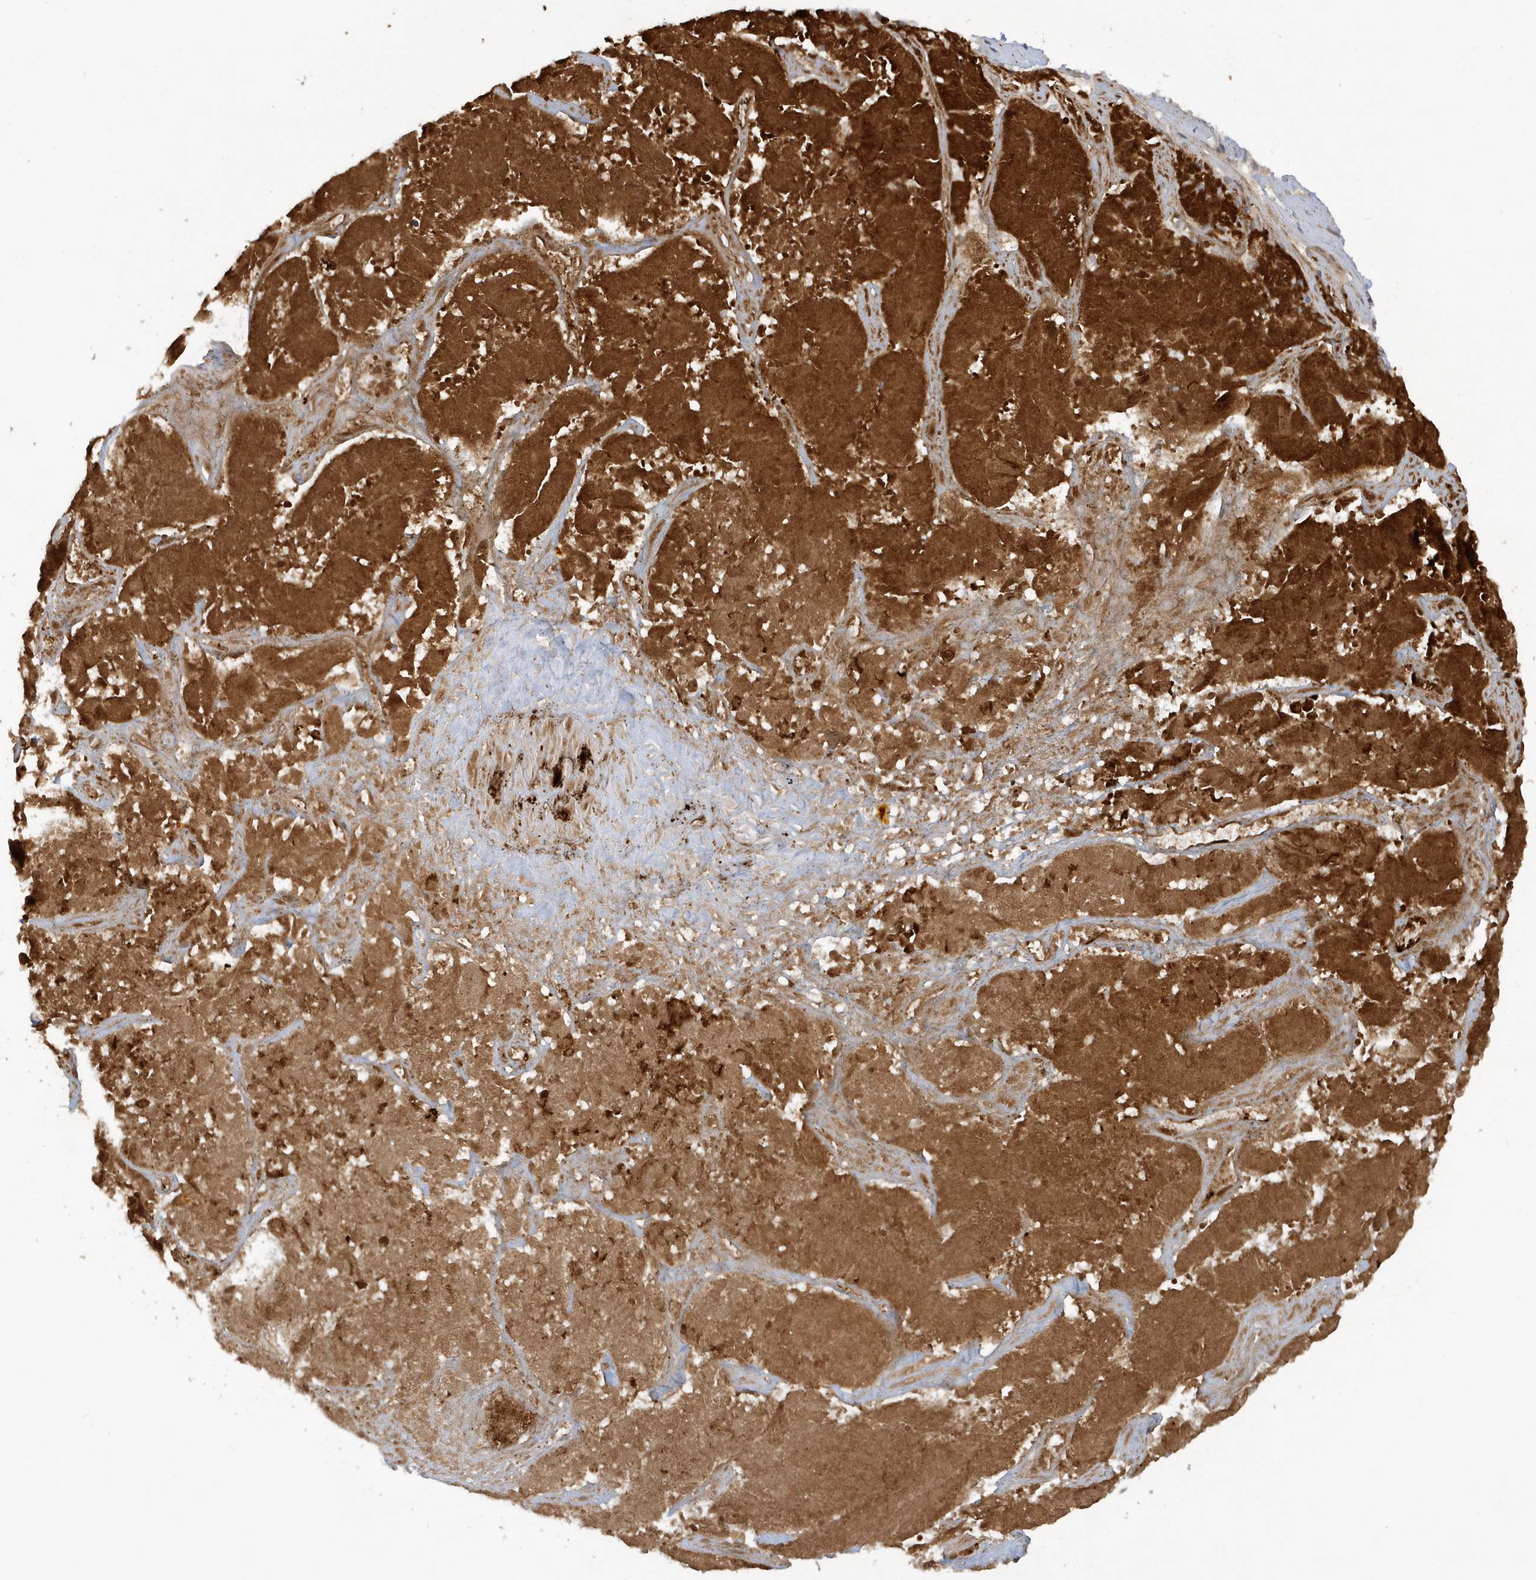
{"staining": {"intensity": "strong", "quantity": ">75%", "location": "cytoplasmic/membranous"}, "tissue": "pancreatic cancer", "cell_type": "Tumor cells", "image_type": "cancer", "snomed": [{"axis": "morphology", "description": "Adenocarcinoma, NOS"}, {"axis": "topography", "description": "Pancreas"}], "caption": "Tumor cells show strong cytoplasmic/membranous staining in approximately >75% of cells in adenocarcinoma (pancreatic).", "gene": "ATG4A", "patient": {"sex": "male", "age": 63}}